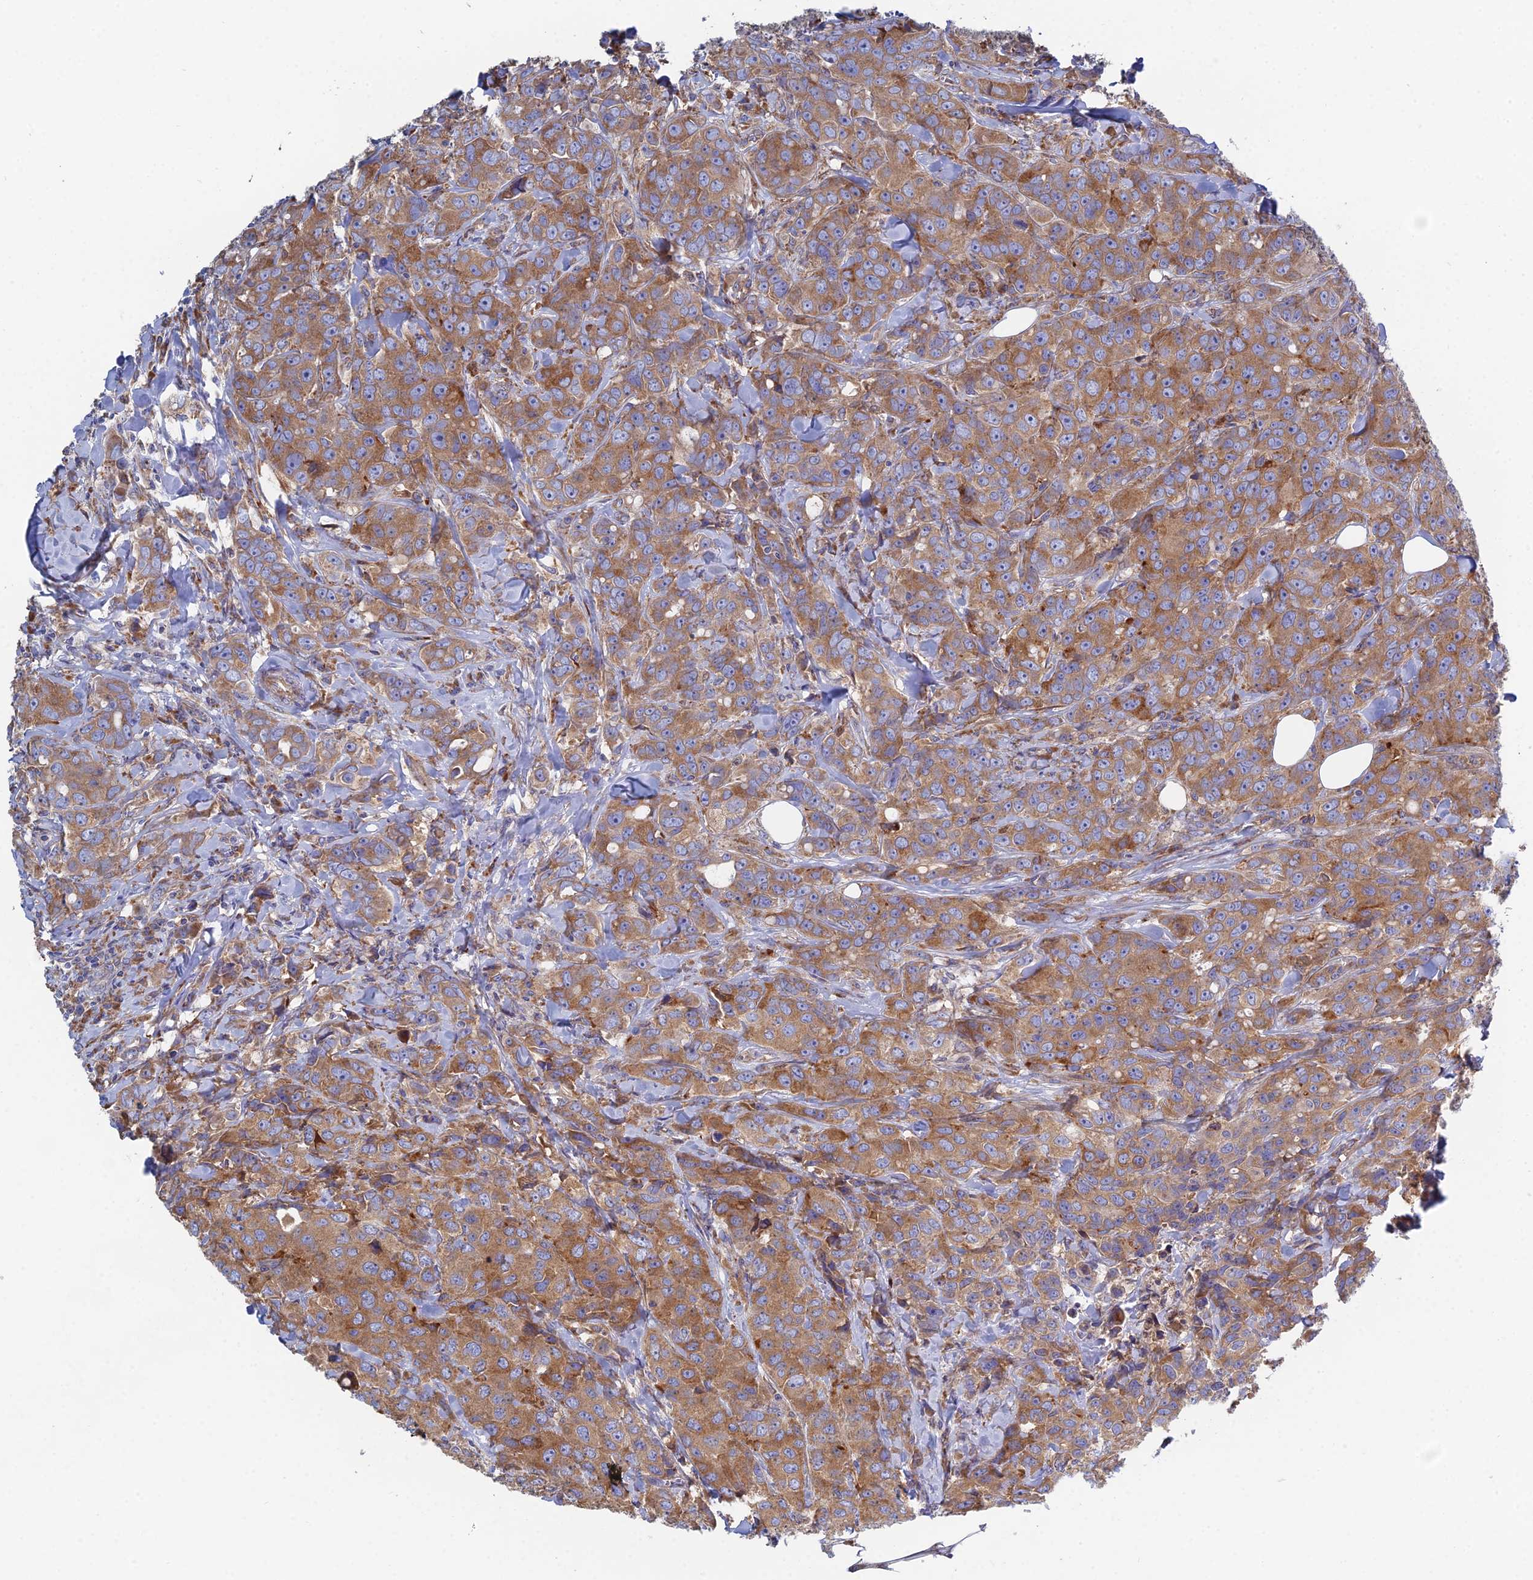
{"staining": {"intensity": "moderate", "quantity": ">75%", "location": "cytoplasmic/membranous"}, "tissue": "breast cancer", "cell_type": "Tumor cells", "image_type": "cancer", "snomed": [{"axis": "morphology", "description": "Duct carcinoma"}, {"axis": "topography", "description": "Breast"}], "caption": "An immunohistochemistry (IHC) photomicrograph of tumor tissue is shown. Protein staining in brown highlights moderate cytoplasmic/membranous positivity in breast infiltrating ductal carcinoma within tumor cells.", "gene": "CLCN3", "patient": {"sex": "female", "age": 43}}